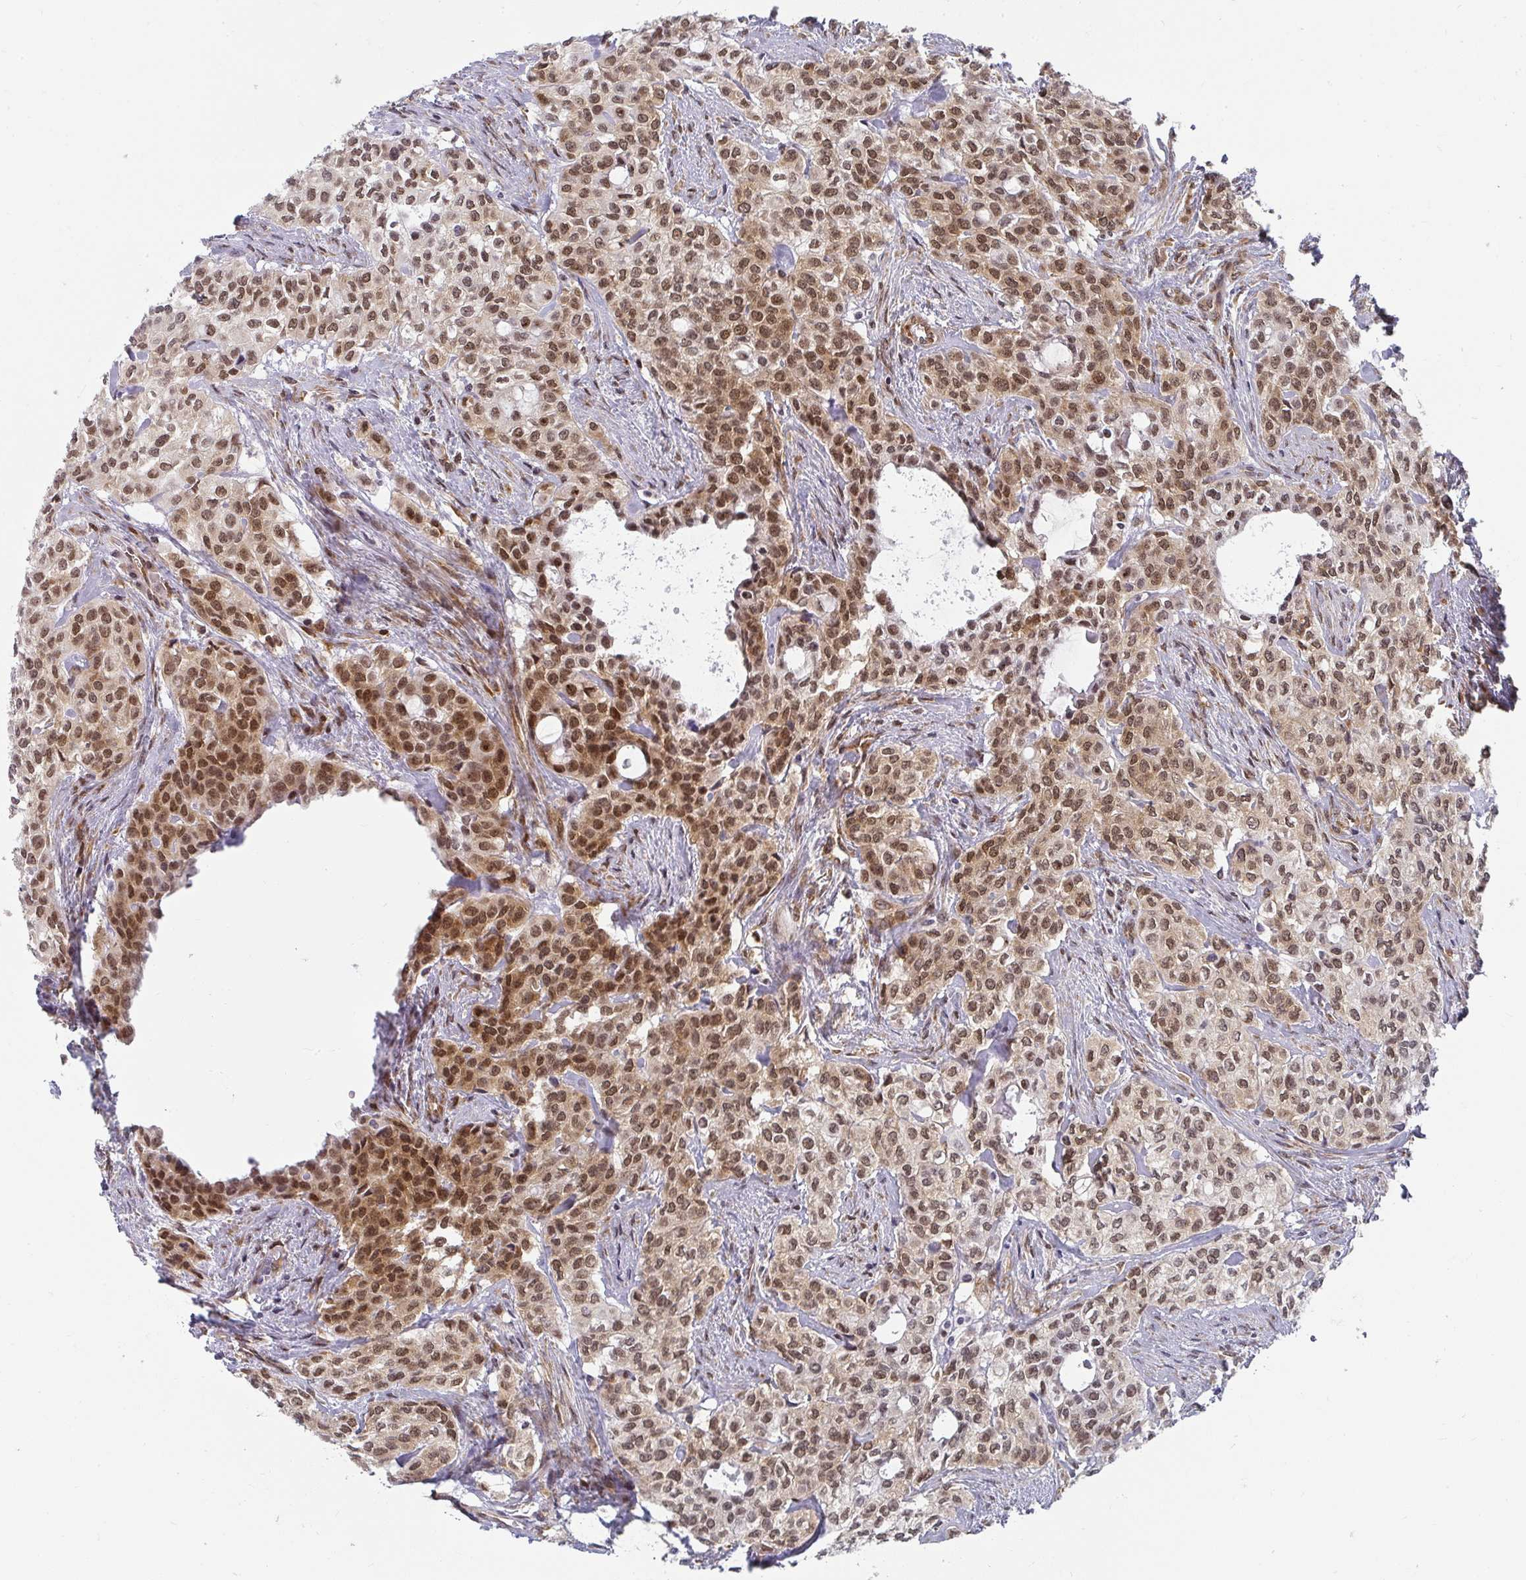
{"staining": {"intensity": "moderate", "quantity": ">75%", "location": "nuclear"}, "tissue": "head and neck cancer", "cell_type": "Tumor cells", "image_type": "cancer", "snomed": [{"axis": "morphology", "description": "Adenocarcinoma, NOS"}, {"axis": "topography", "description": "Head-Neck"}], "caption": "An immunohistochemistry micrograph of tumor tissue is shown. Protein staining in brown highlights moderate nuclear positivity in head and neck cancer (adenocarcinoma) within tumor cells.", "gene": "SYNCRIP", "patient": {"sex": "male", "age": 81}}